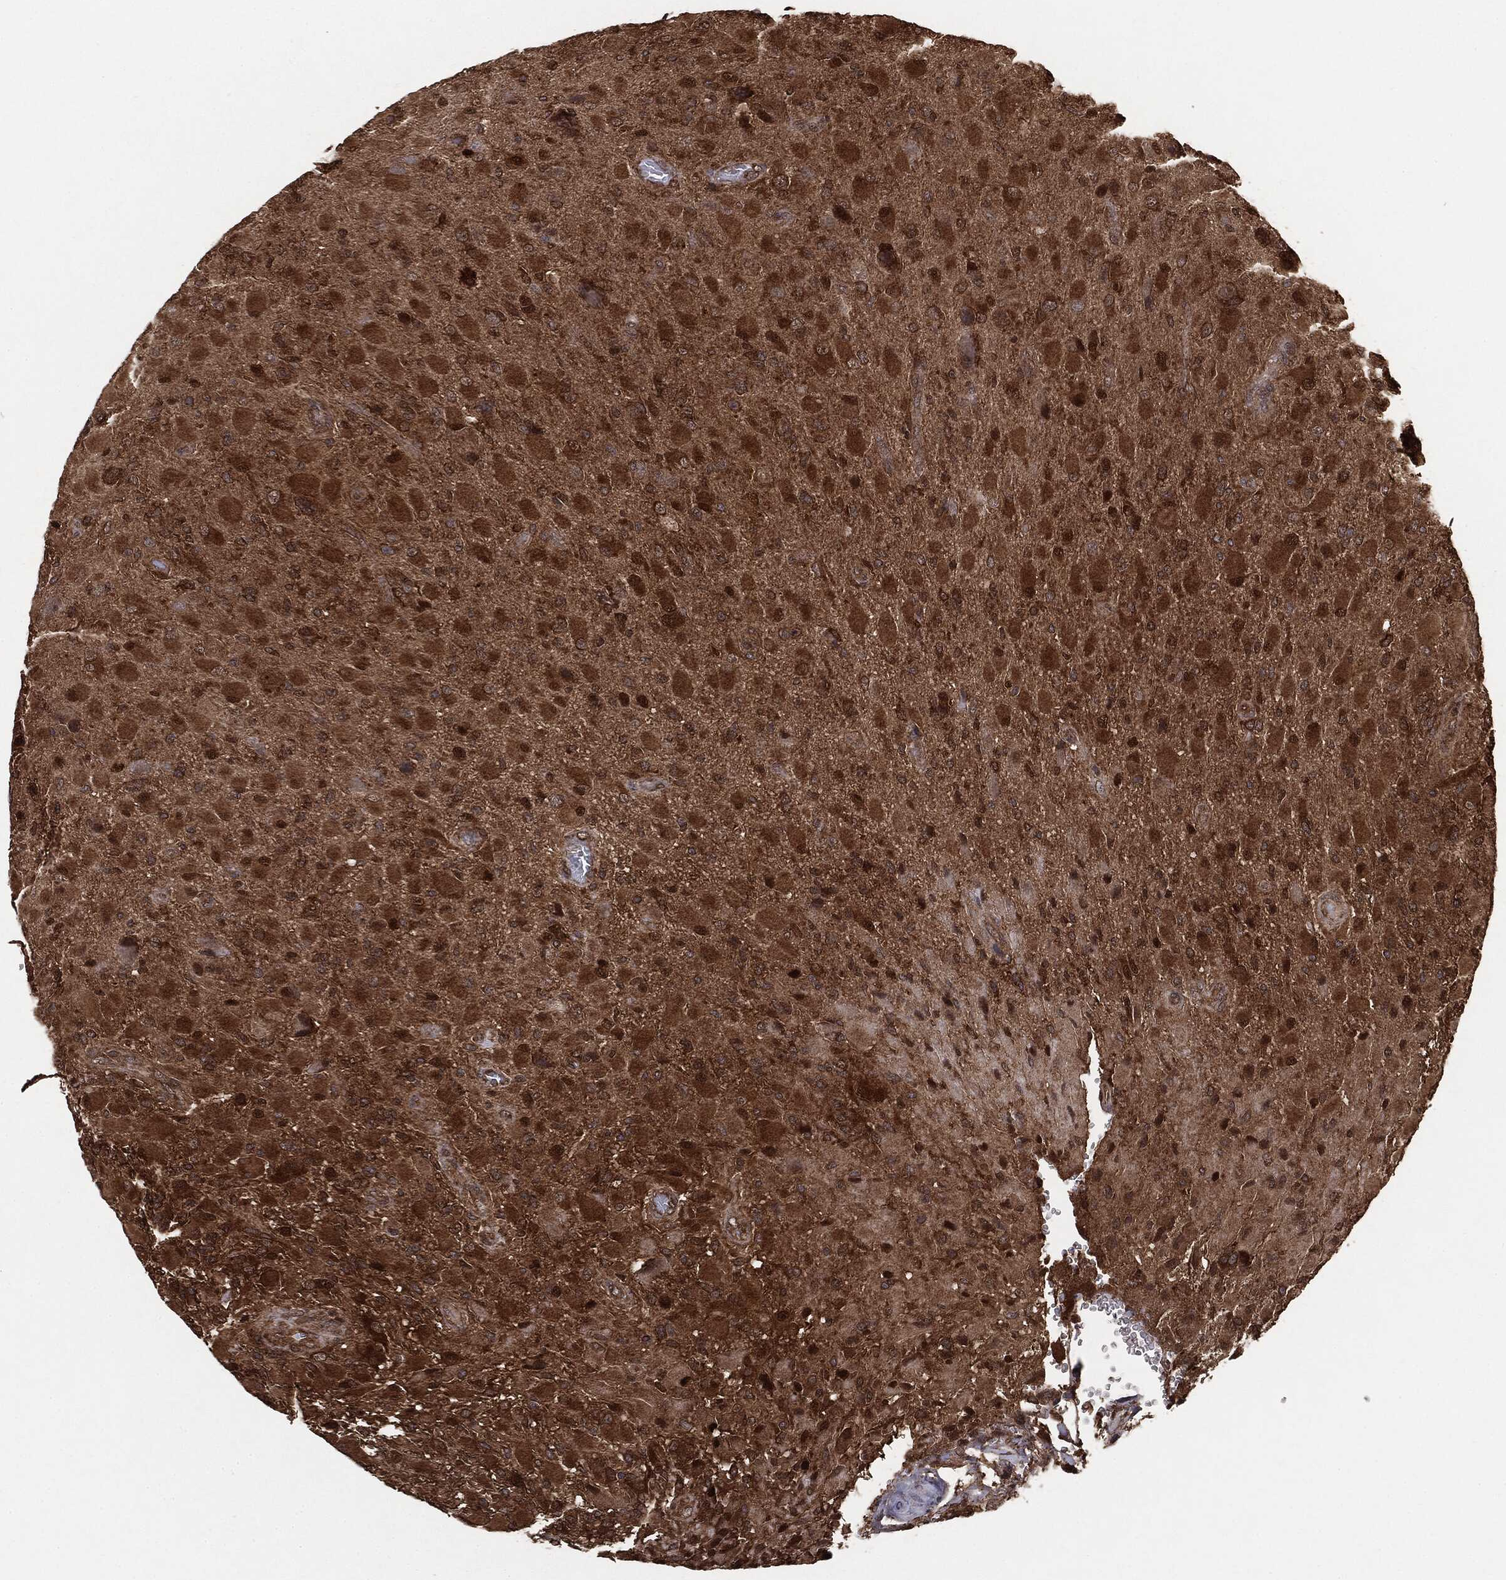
{"staining": {"intensity": "strong", "quantity": ">75%", "location": "cytoplasmic/membranous"}, "tissue": "glioma", "cell_type": "Tumor cells", "image_type": "cancer", "snomed": [{"axis": "morphology", "description": "Glioma, malignant, High grade"}, {"axis": "topography", "description": "Cerebral cortex"}], "caption": "Glioma stained with a brown dye reveals strong cytoplasmic/membranous positive staining in about >75% of tumor cells.", "gene": "NME1", "patient": {"sex": "male", "age": 35}}